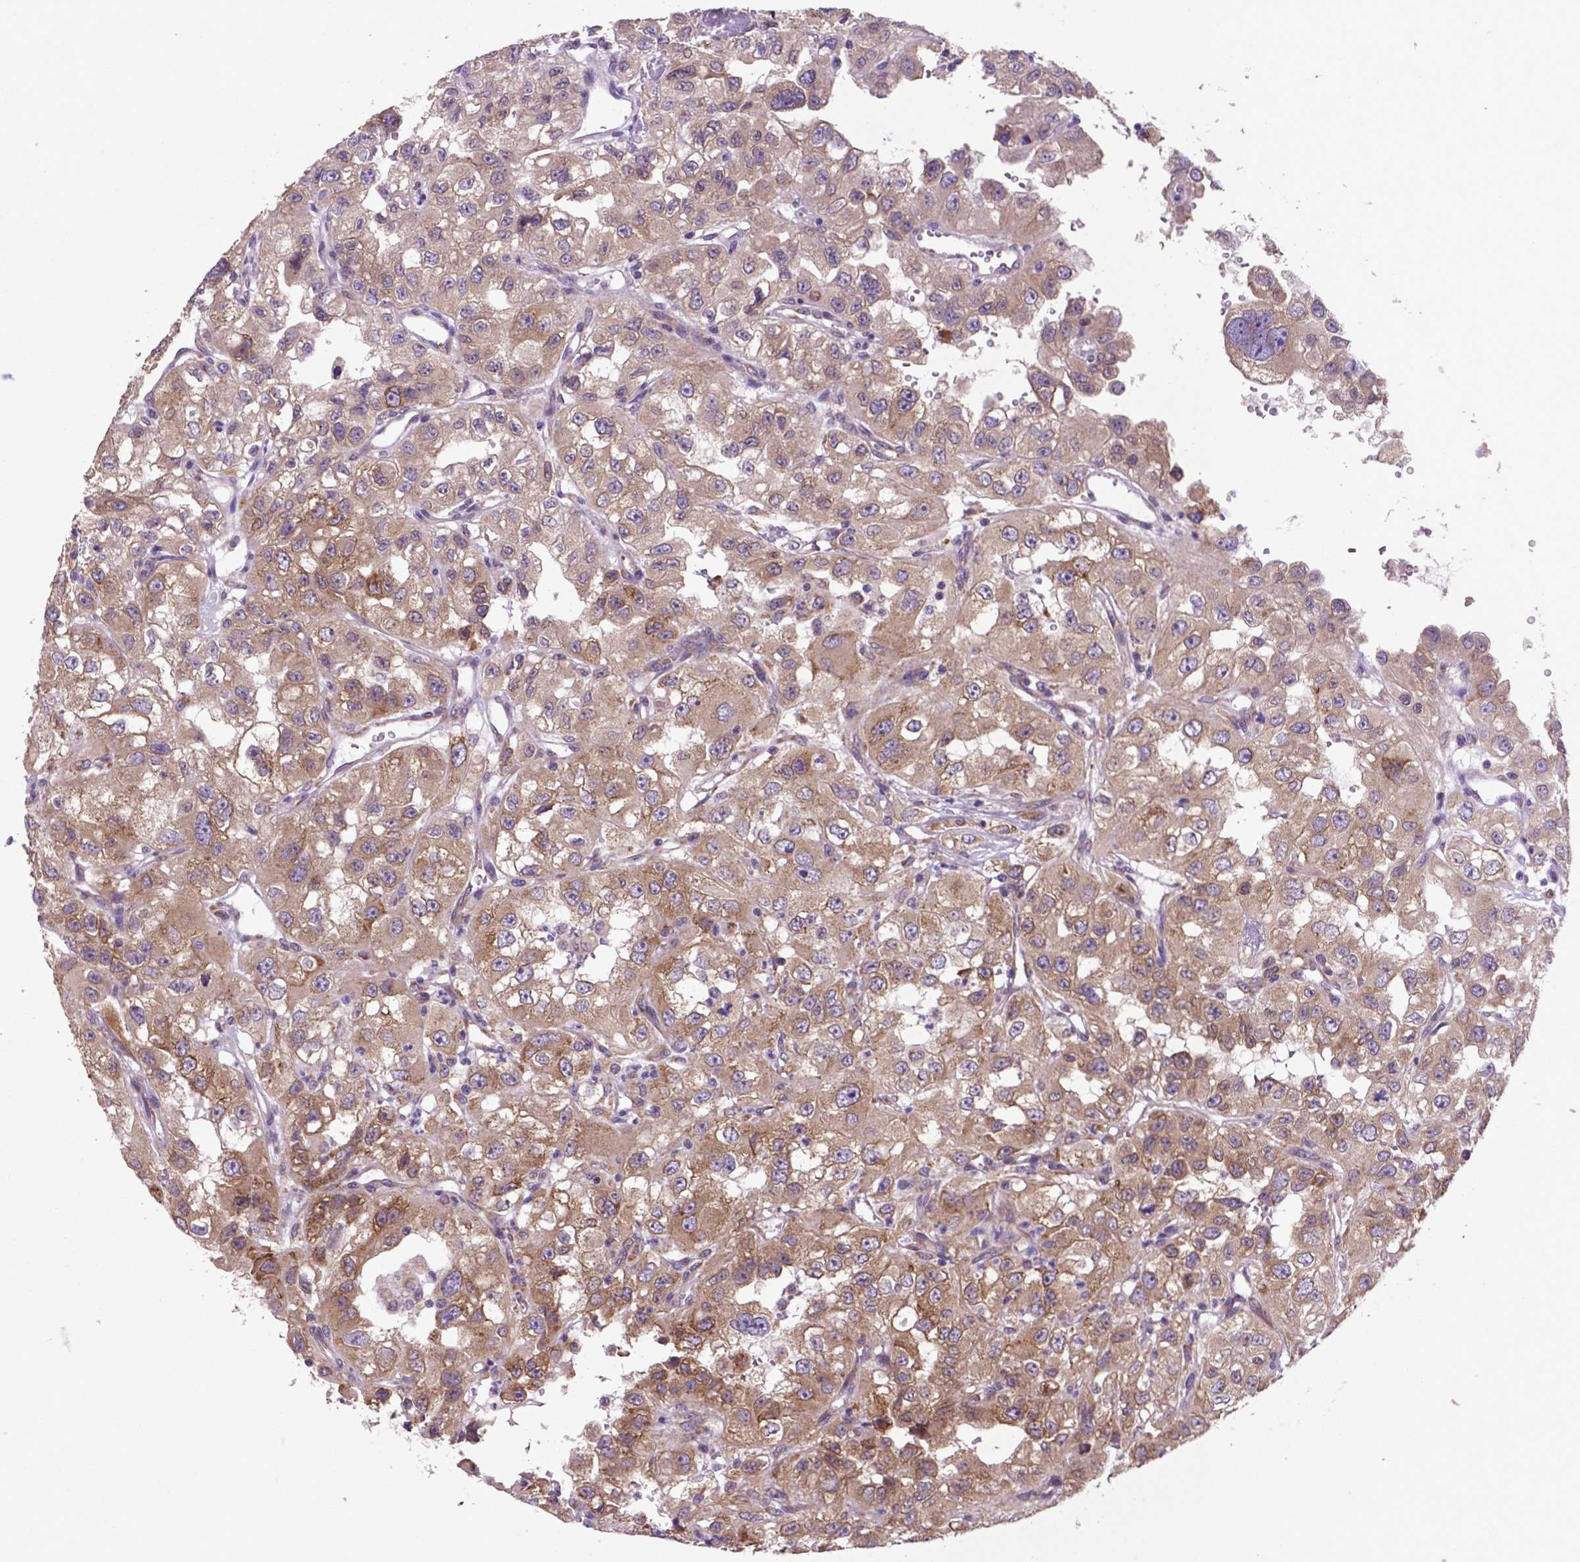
{"staining": {"intensity": "weak", "quantity": ">75%", "location": "cytoplasmic/membranous"}, "tissue": "renal cancer", "cell_type": "Tumor cells", "image_type": "cancer", "snomed": [{"axis": "morphology", "description": "Adenocarcinoma, NOS"}, {"axis": "topography", "description": "Kidney"}], "caption": "This micrograph exhibits renal cancer stained with IHC to label a protein in brown. The cytoplasmic/membranous of tumor cells show weak positivity for the protein. Nuclei are counter-stained blue.", "gene": "WDR83OS", "patient": {"sex": "male", "age": 64}}